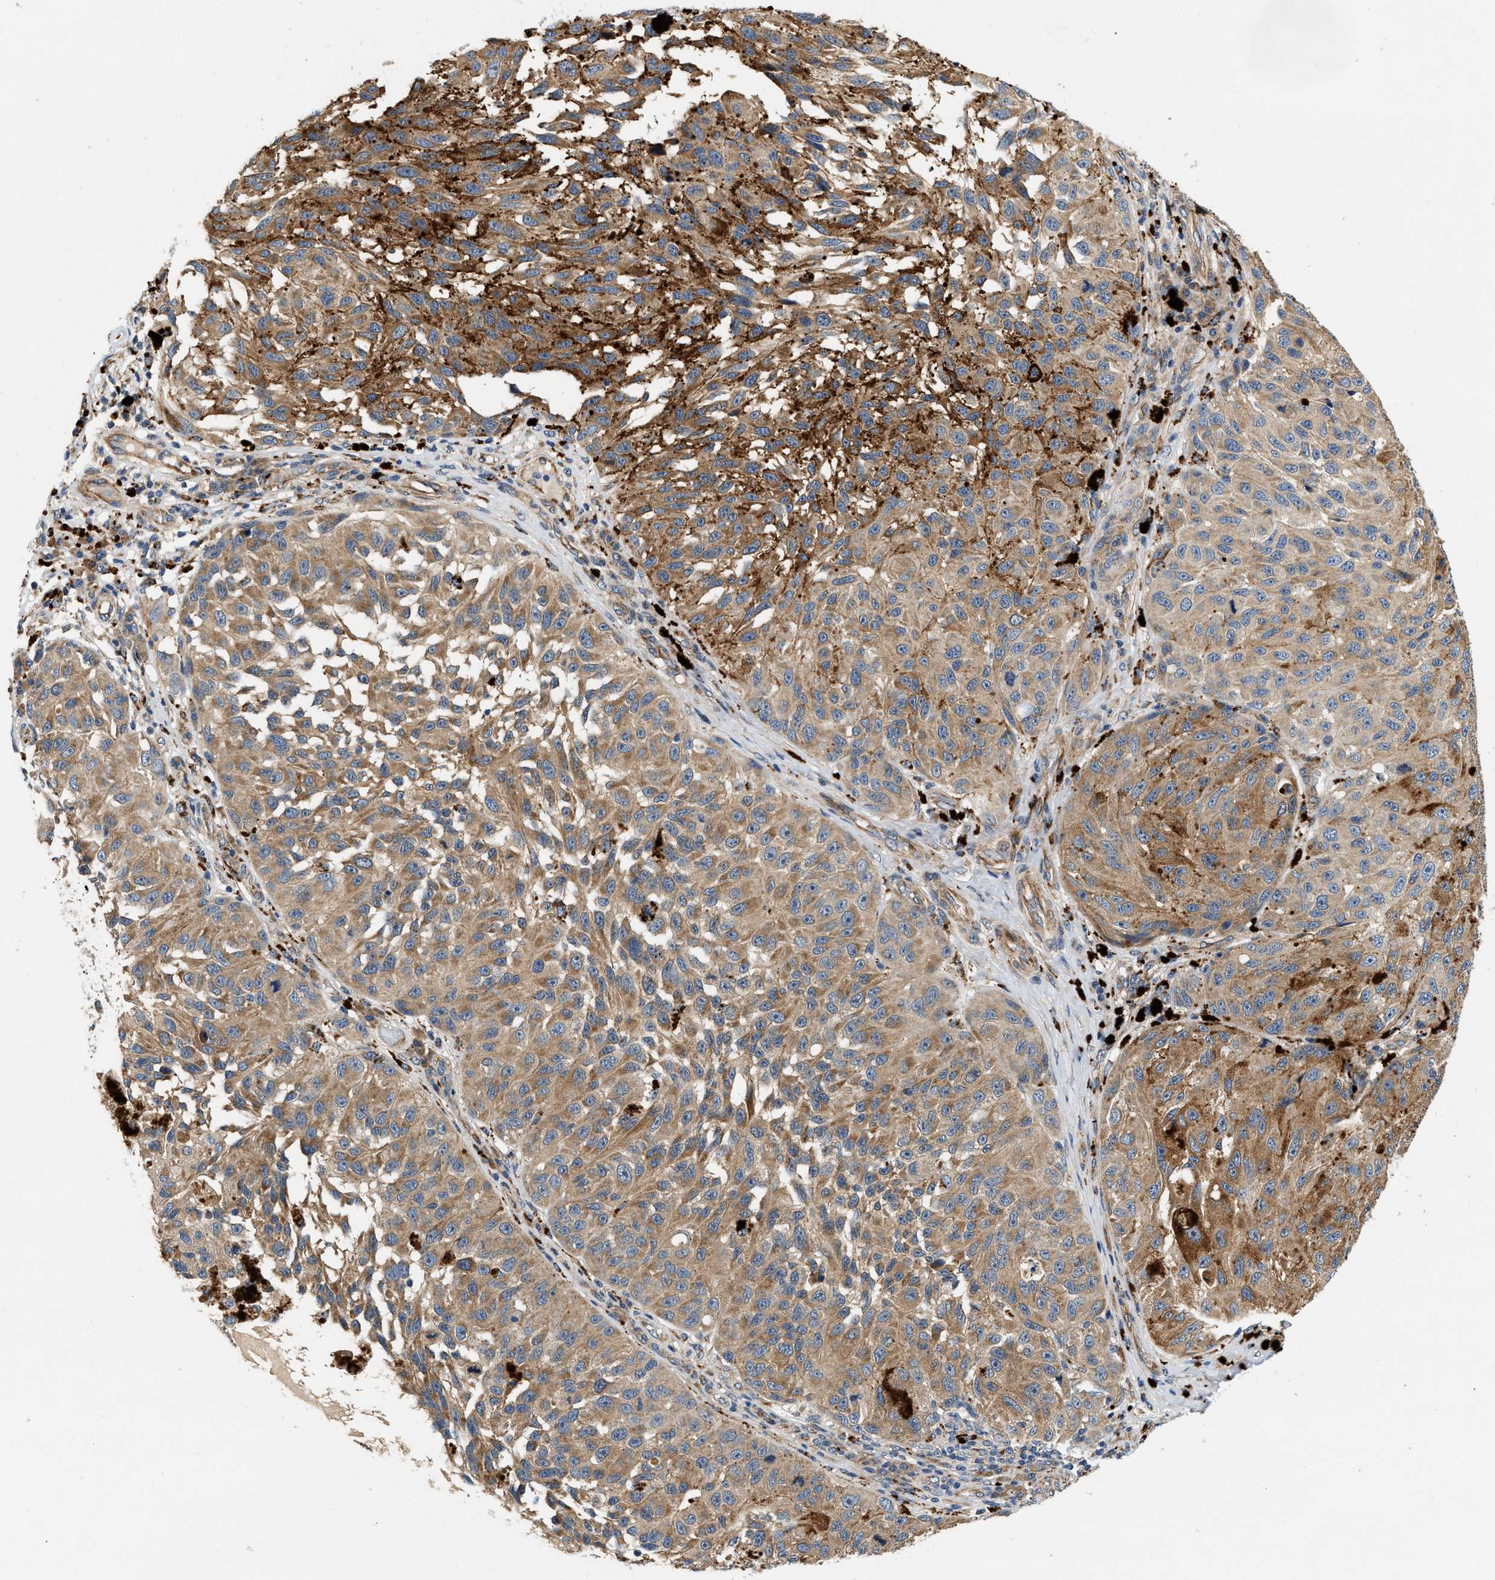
{"staining": {"intensity": "moderate", "quantity": ">75%", "location": "cytoplasmic/membranous"}, "tissue": "melanoma", "cell_type": "Tumor cells", "image_type": "cancer", "snomed": [{"axis": "morphology", "description": "Malignant melanoma, NOS"}, {"axis": "topography", "description": "Skin"}], "caption": "Immunohistochemical staining of human malignant melanoma displays moderate cytoplasmic/membranous protein staining in approximately >75% of tumor cells. (DAB (3,3'-diaminobenzidine) IHC with brightfield microscopy, high magnification).", "gene": "DUSP10", "patient": {"sex": "female", "age": 73}}